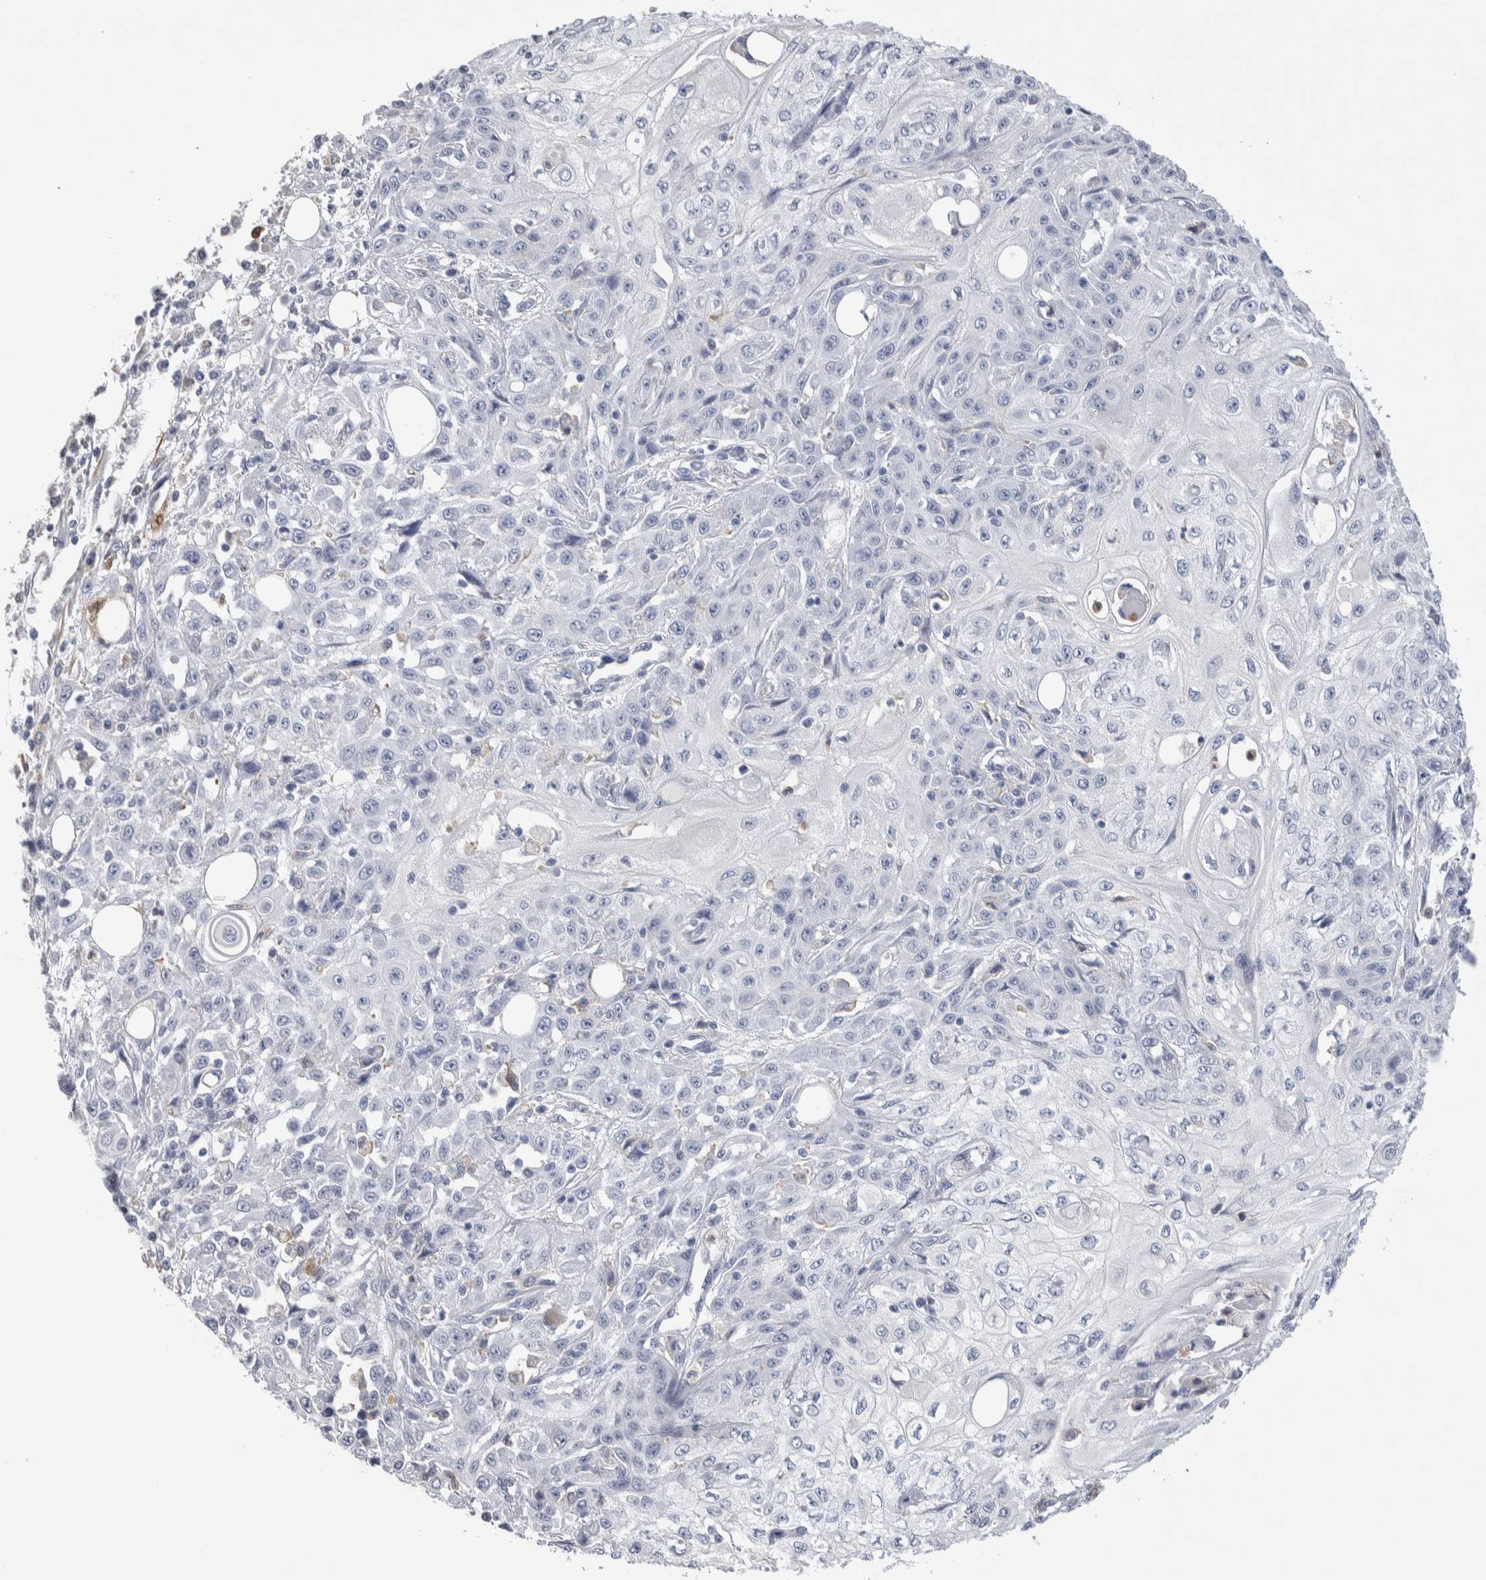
{"staining": {"intensity": "negative", "quantity": "none", "location": "none"}, "tissue": "skin cancer", "cell_type": "Tumor cells", "image_type": "cancer", "snomed": [{"axis": "morphology", "description": "Squamous cell carcinoma, NOS"}, {"axis": "morphology", "description": "Squamous cell carcinoma, metastatic, NOS"}, {"axis": "topography", "description": "Skin"}, {"axis": "topography", "description": "Lymph node"}], "caption": "Immunohistochemical staining of human squamous cell carcinoma (skin) exhibits no significant staining in tumor cells.", "gene": "LURAP1L", "patient": {"sex": "male", "age": 75}}